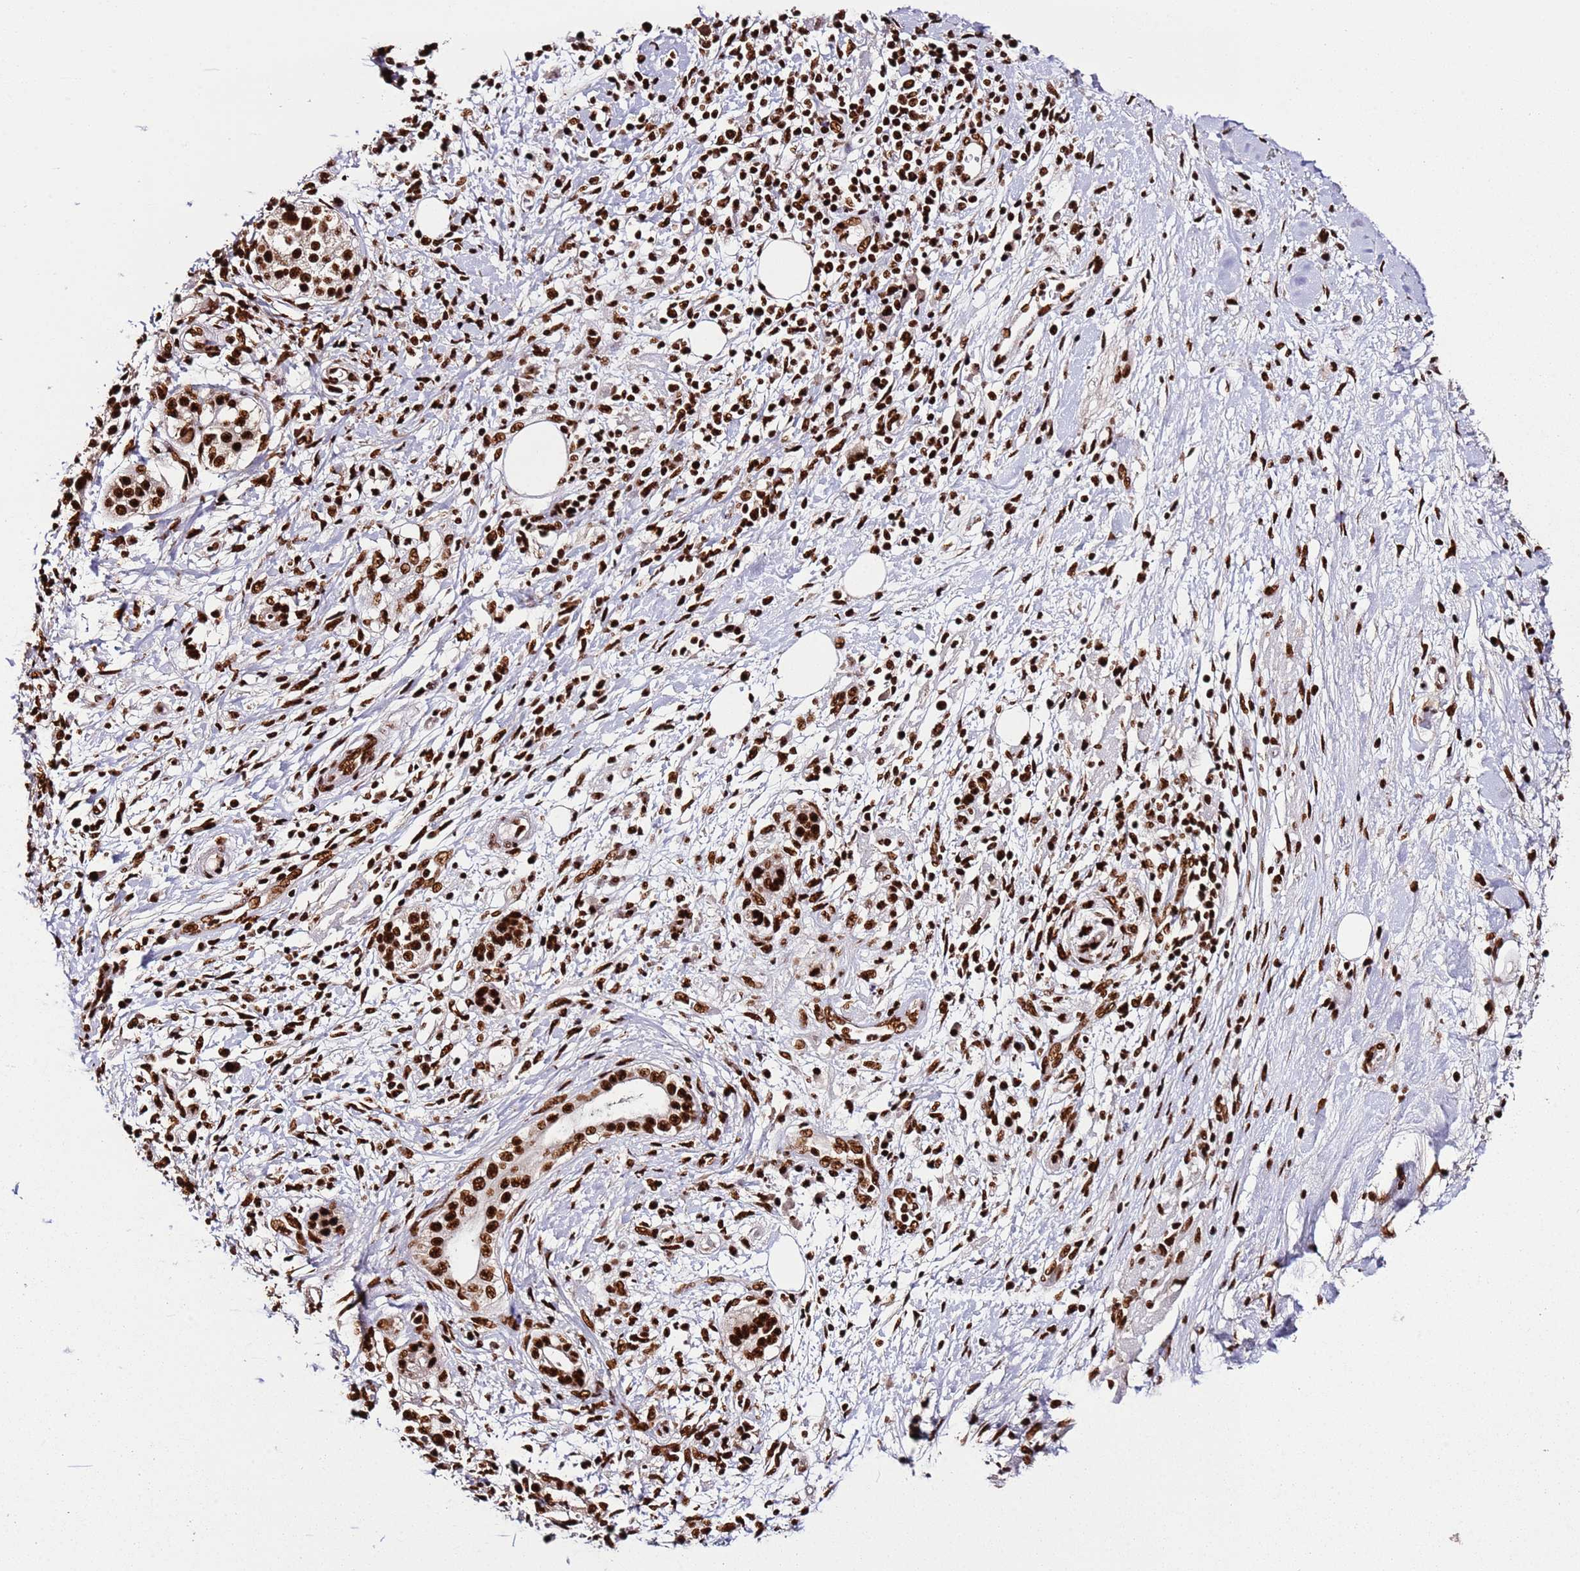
{"staining": {"intensity": "strong", "quantity": ">75%", "location": "nuclear"}, "tissue": "pancreatic cancer", "cell_type": "Tumor cells", "image_type": "cancer", "snomed": [{"axis": "morphology", "description": "Adenocarcinoma, NOS"}, {"axis": "topography", "description": "Pancreas"}], "caption": "Pancreatic cancer stained with immunohistochemistry (IHC) displays strong nuclear staining in approximately >75% of tumor cells.", "gene": "C6orf226", "patient": {"sex": "female", "age": 73}}